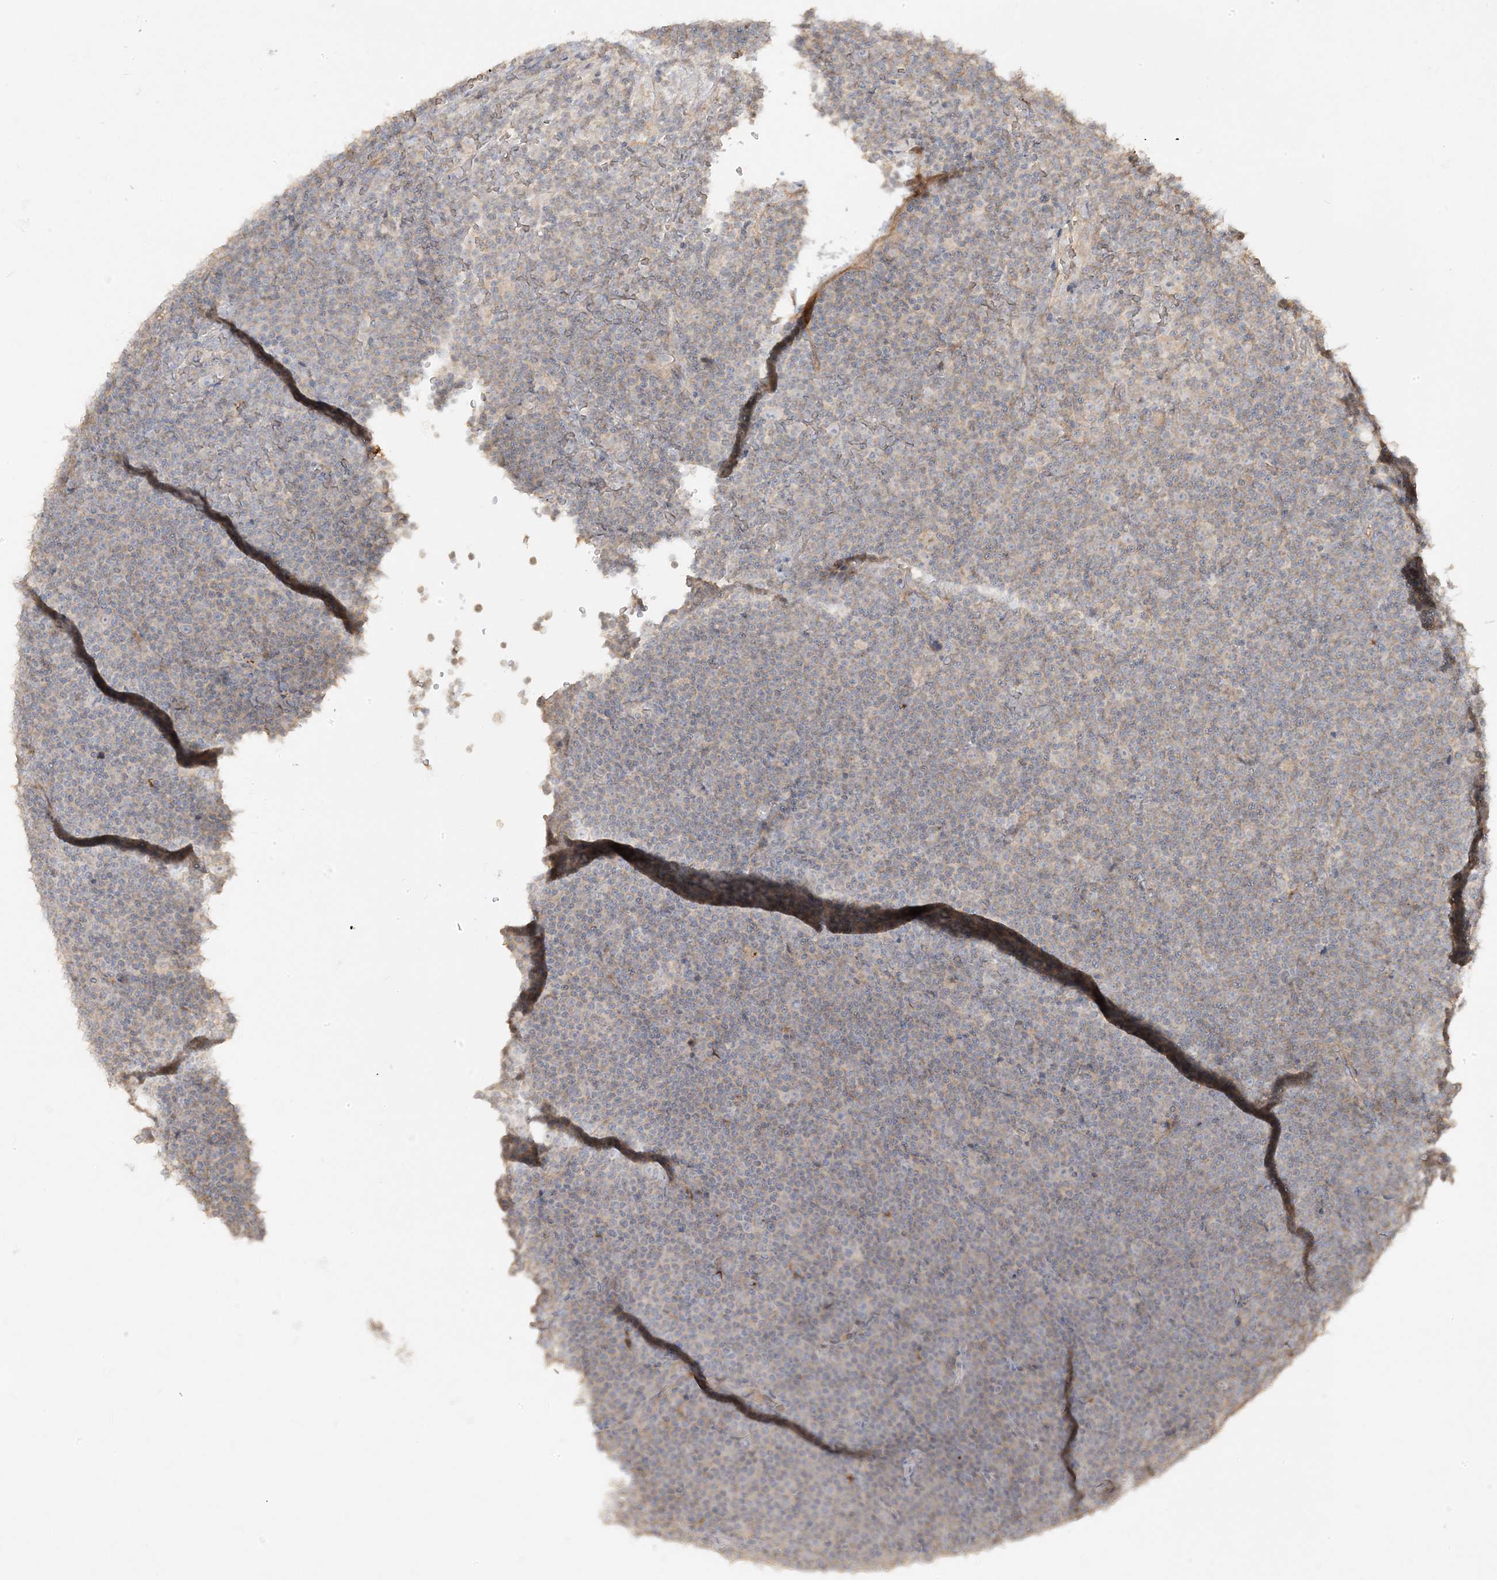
{"staining": {"intensity": "weak", "quantity": "<25%", "location": "cytoplasmic/membranous"}, "tissue": "lymphoma", "cell_type": "Tumor cells", "image_type": "cancer", "snomed": [{"axis": "morphology", "description": "Malignant lymphoma, non-Hodgkin's type, Low grade"}, {"axis": "topography", "description": "Lymph node"}], "caption": "Protein analysis of malignant lymphoma, non-Hodgkin's type (low-grade) exhibits no significant staining in tumor cells. The staining is performed using DAB brown chromogen with nuclei counter-stained in using hematoxylin.", "gene": "RGL4", "patient": {"sex": "female", "age": 67}}